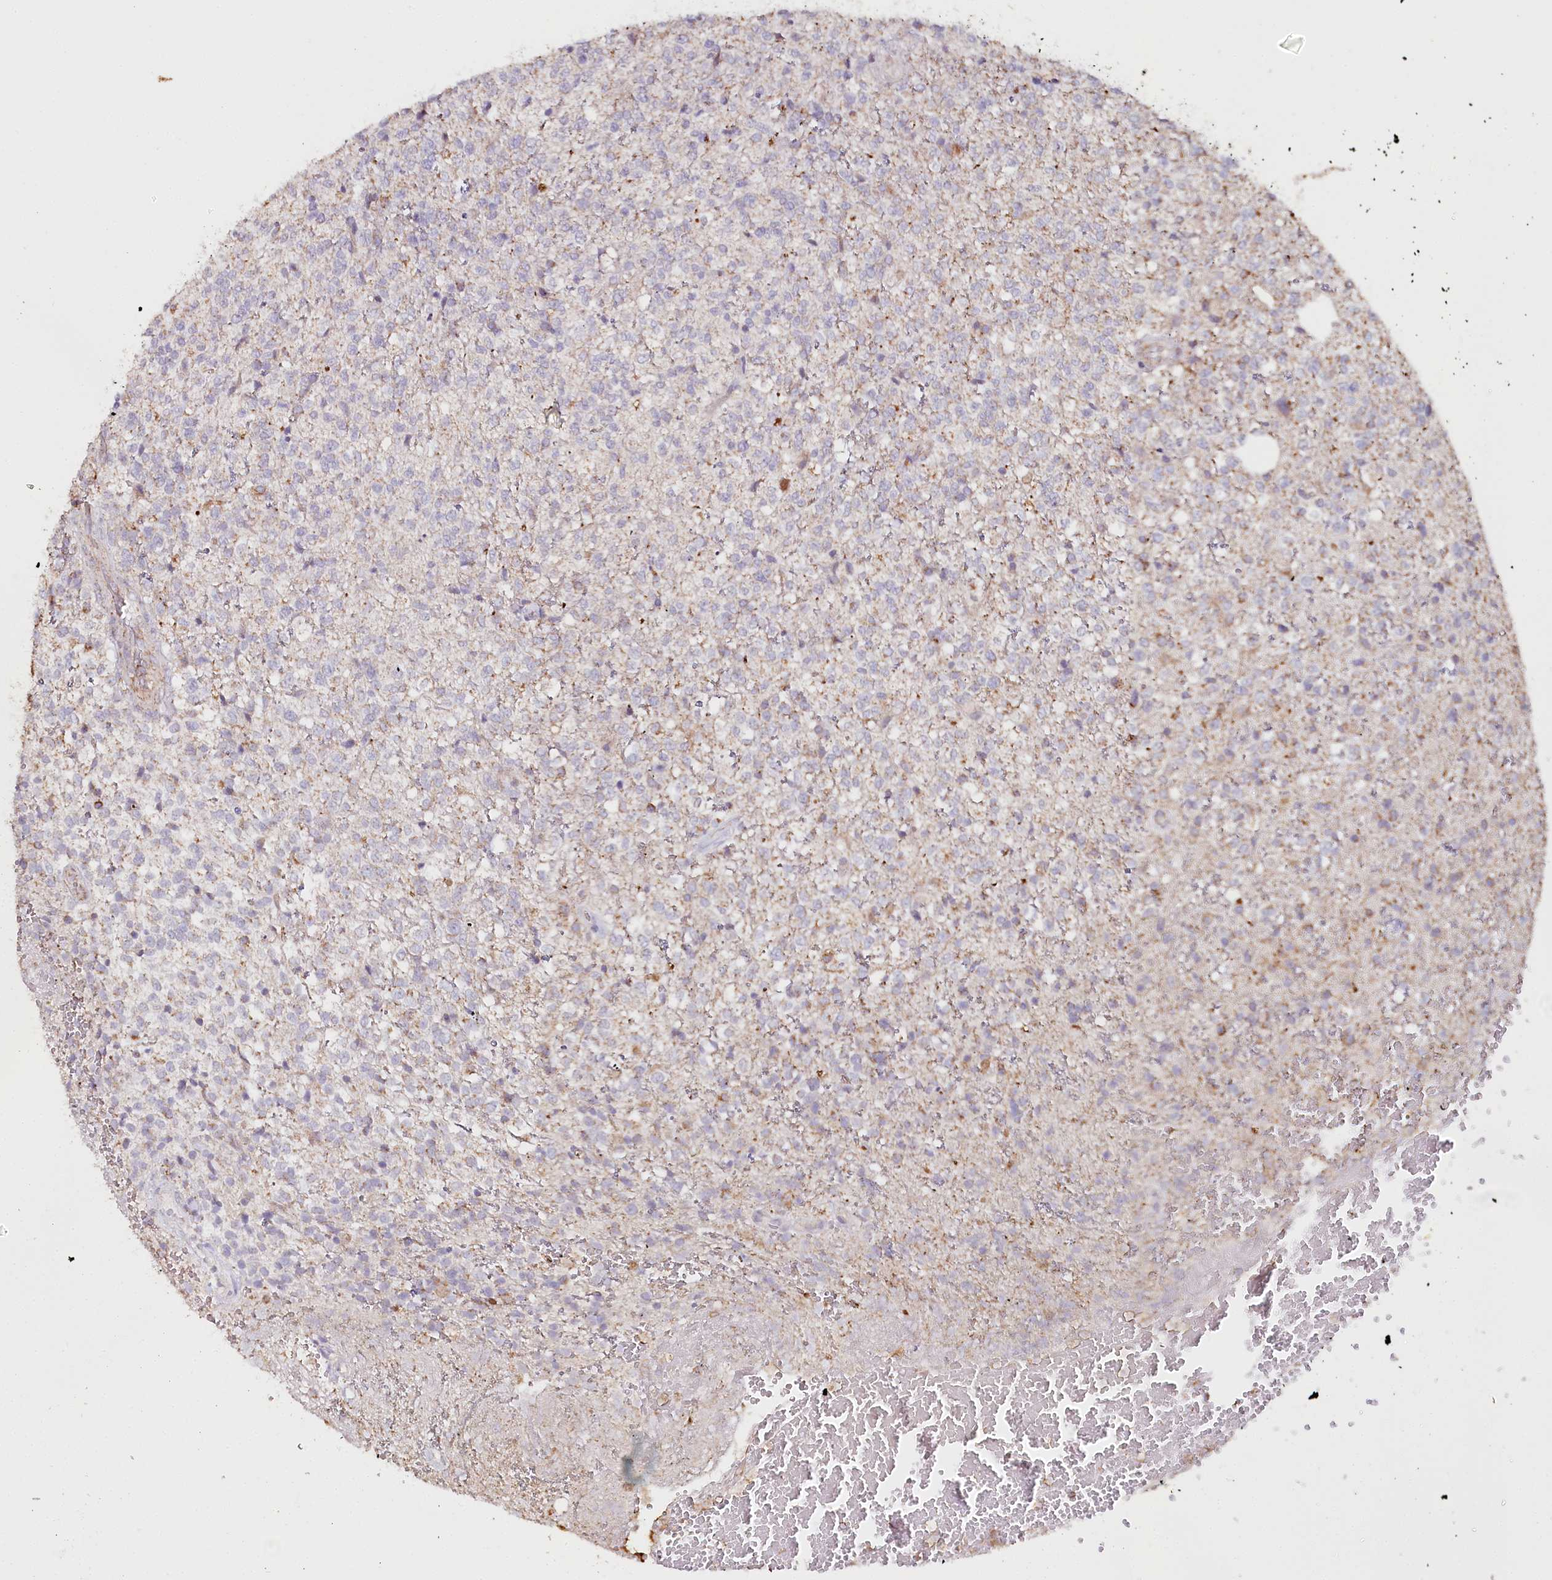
{"staining": {"intensity": "negative", "quantity": "none", "location": "none"}, "tissue": "glioma", "cell_type": "Tumor cells", "image_type": "cancer", "snomed": [{"axis": "morphology", "description": "Glioma, malignant, High grade"}, {"axis": "topography", "description": "Brain"}], "caption": "Tumor cells are negative for protein expression in human glioma.", "gene": "MMP25", "patient": {"sex": "male", "age": 56}}